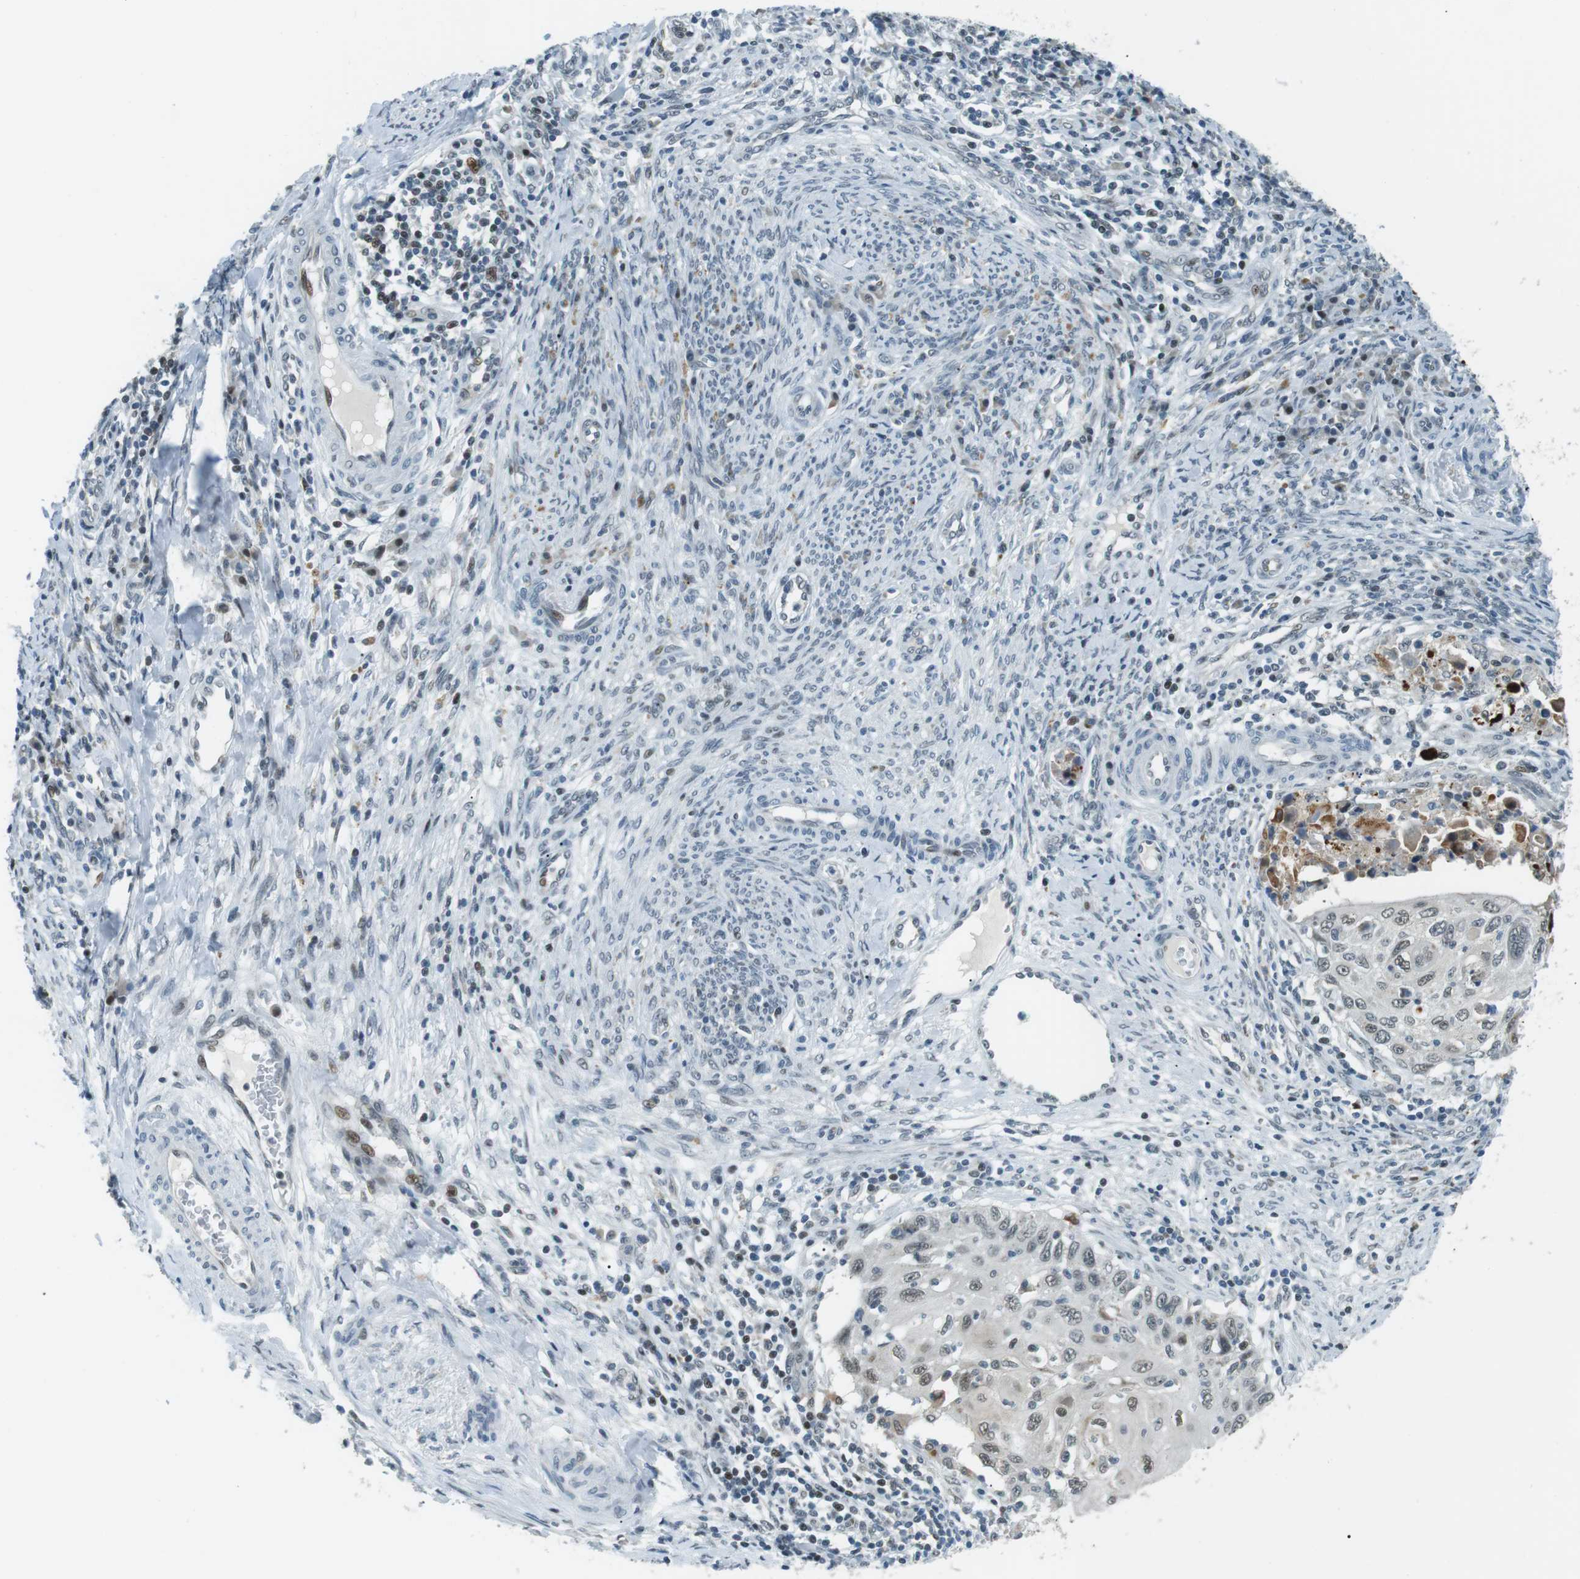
{"staining": {"intensity": "moderate", "quantity": "<25%", "location": "nuclear"}, "tissue": "cervical cancer", "cell_type": "Tumor cells", "image_type": "cancer", "snomed": [{"axis": "morphology", "description": "Squamous cell carcinoma, NOS"}, {"axis": "topography", "description": "Cervix"}], "caption": "Squamous cell carcinoma (cervical) stained for a protein shows moderate nuclear positivity in tumor cells. (brown staining indicates protein expression, while blue staining denotes nuclei).", "gene": "PJA1", "patient": {"sex": "female", "age": 70}}